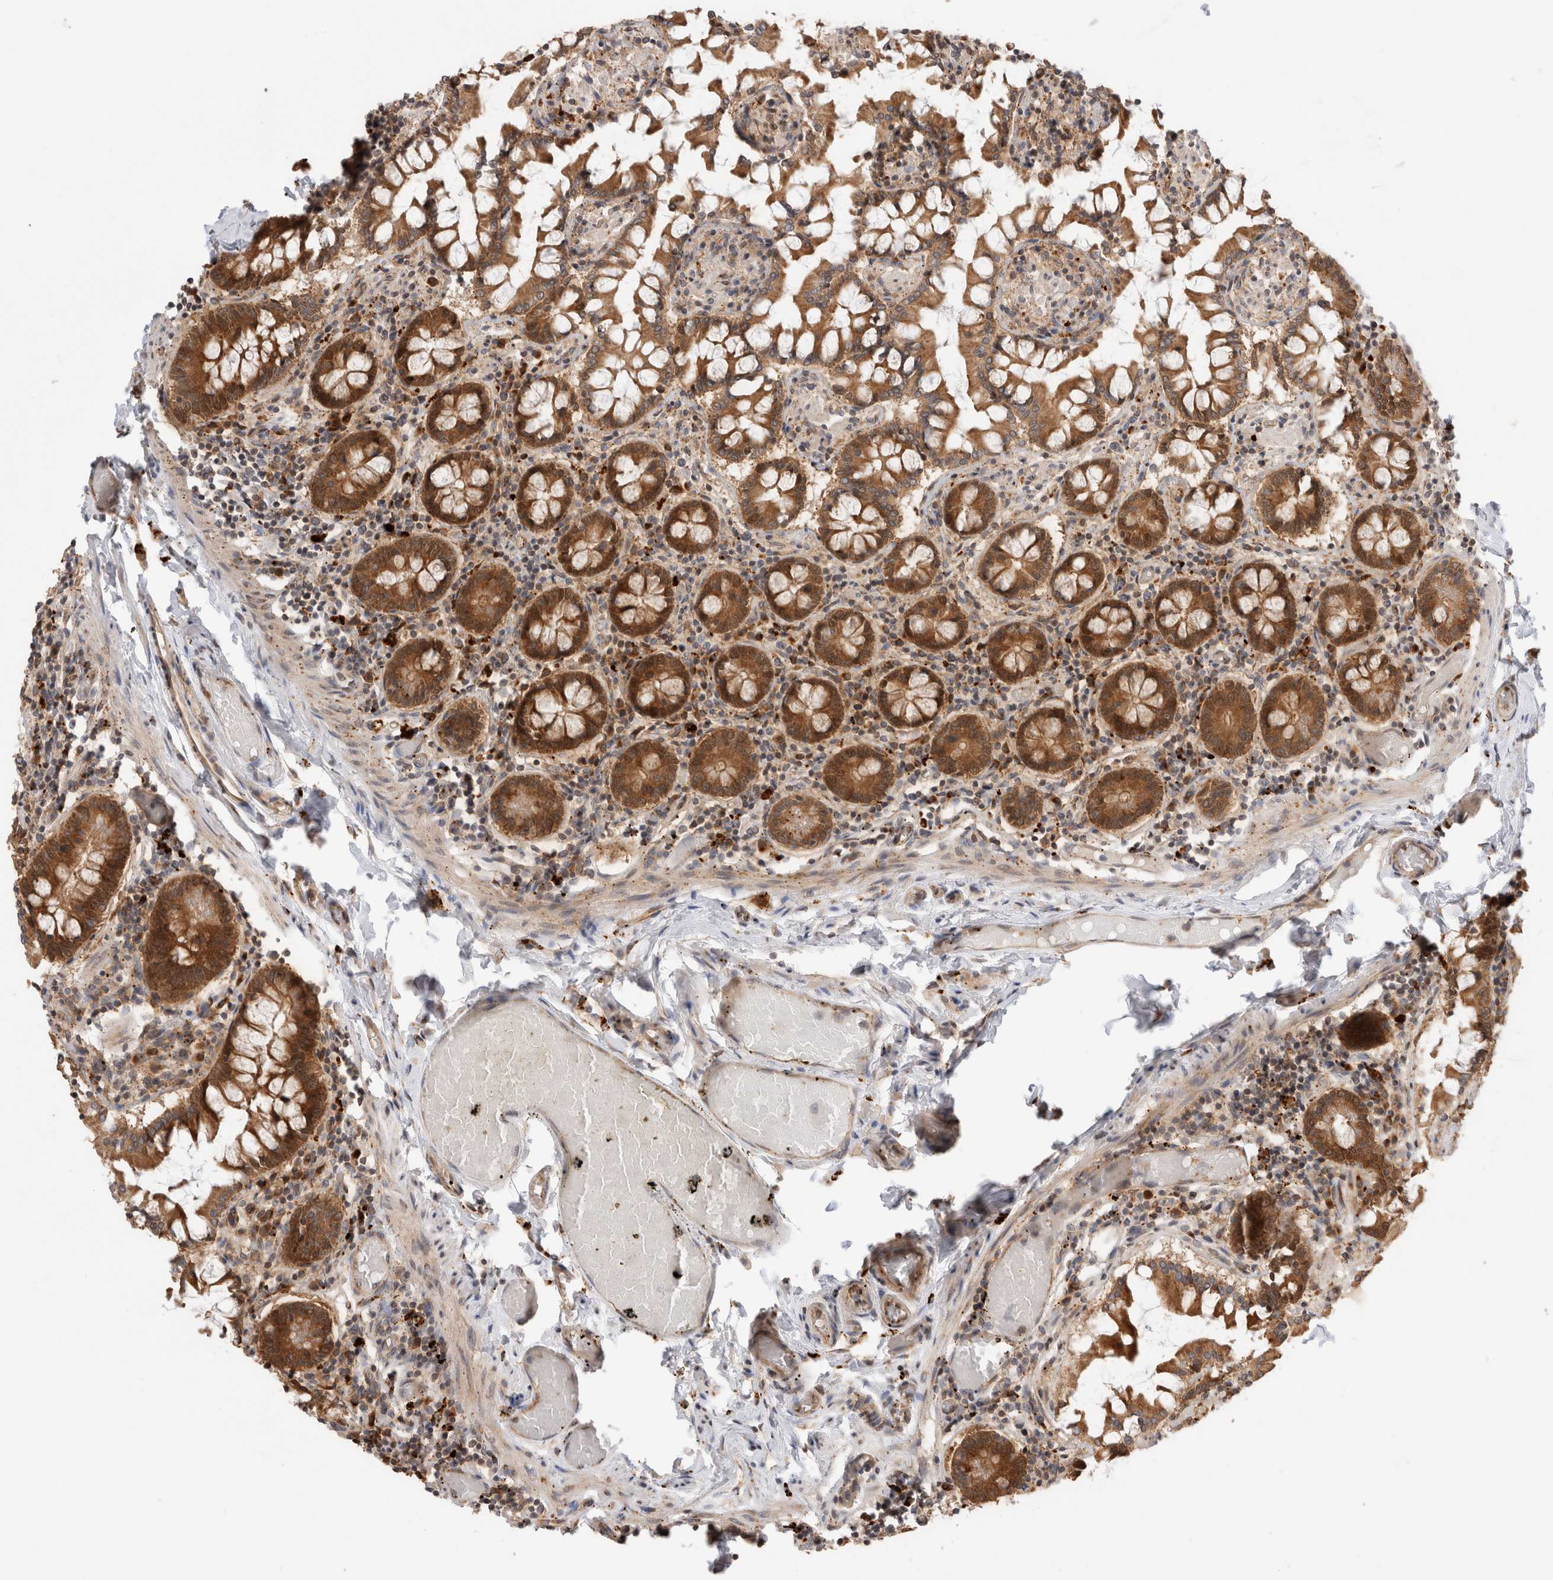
{"staining": {"intensity": "strong", "quantity": ">75%", "location": "cytoplasmic/membranous"}, "tissue": "small intestine", "cell_type": "Glandular cells", "image_type": "normal", "snomed": [{"axis": "morphology", "description": "Normal tissue, NOS"}, {"axis": "topography", "description": "Small intestine"}], "caption": "Small intestine was stained to show a protein in brown. There is high levels of strong cytoplasmic/membranous expression in approximately >75% of glandular cells. (DAB = brown stain, brightfield microscopy at high magnification).", "gene": "ACTL9", "patient": {"sex": "male", "age": 41}}